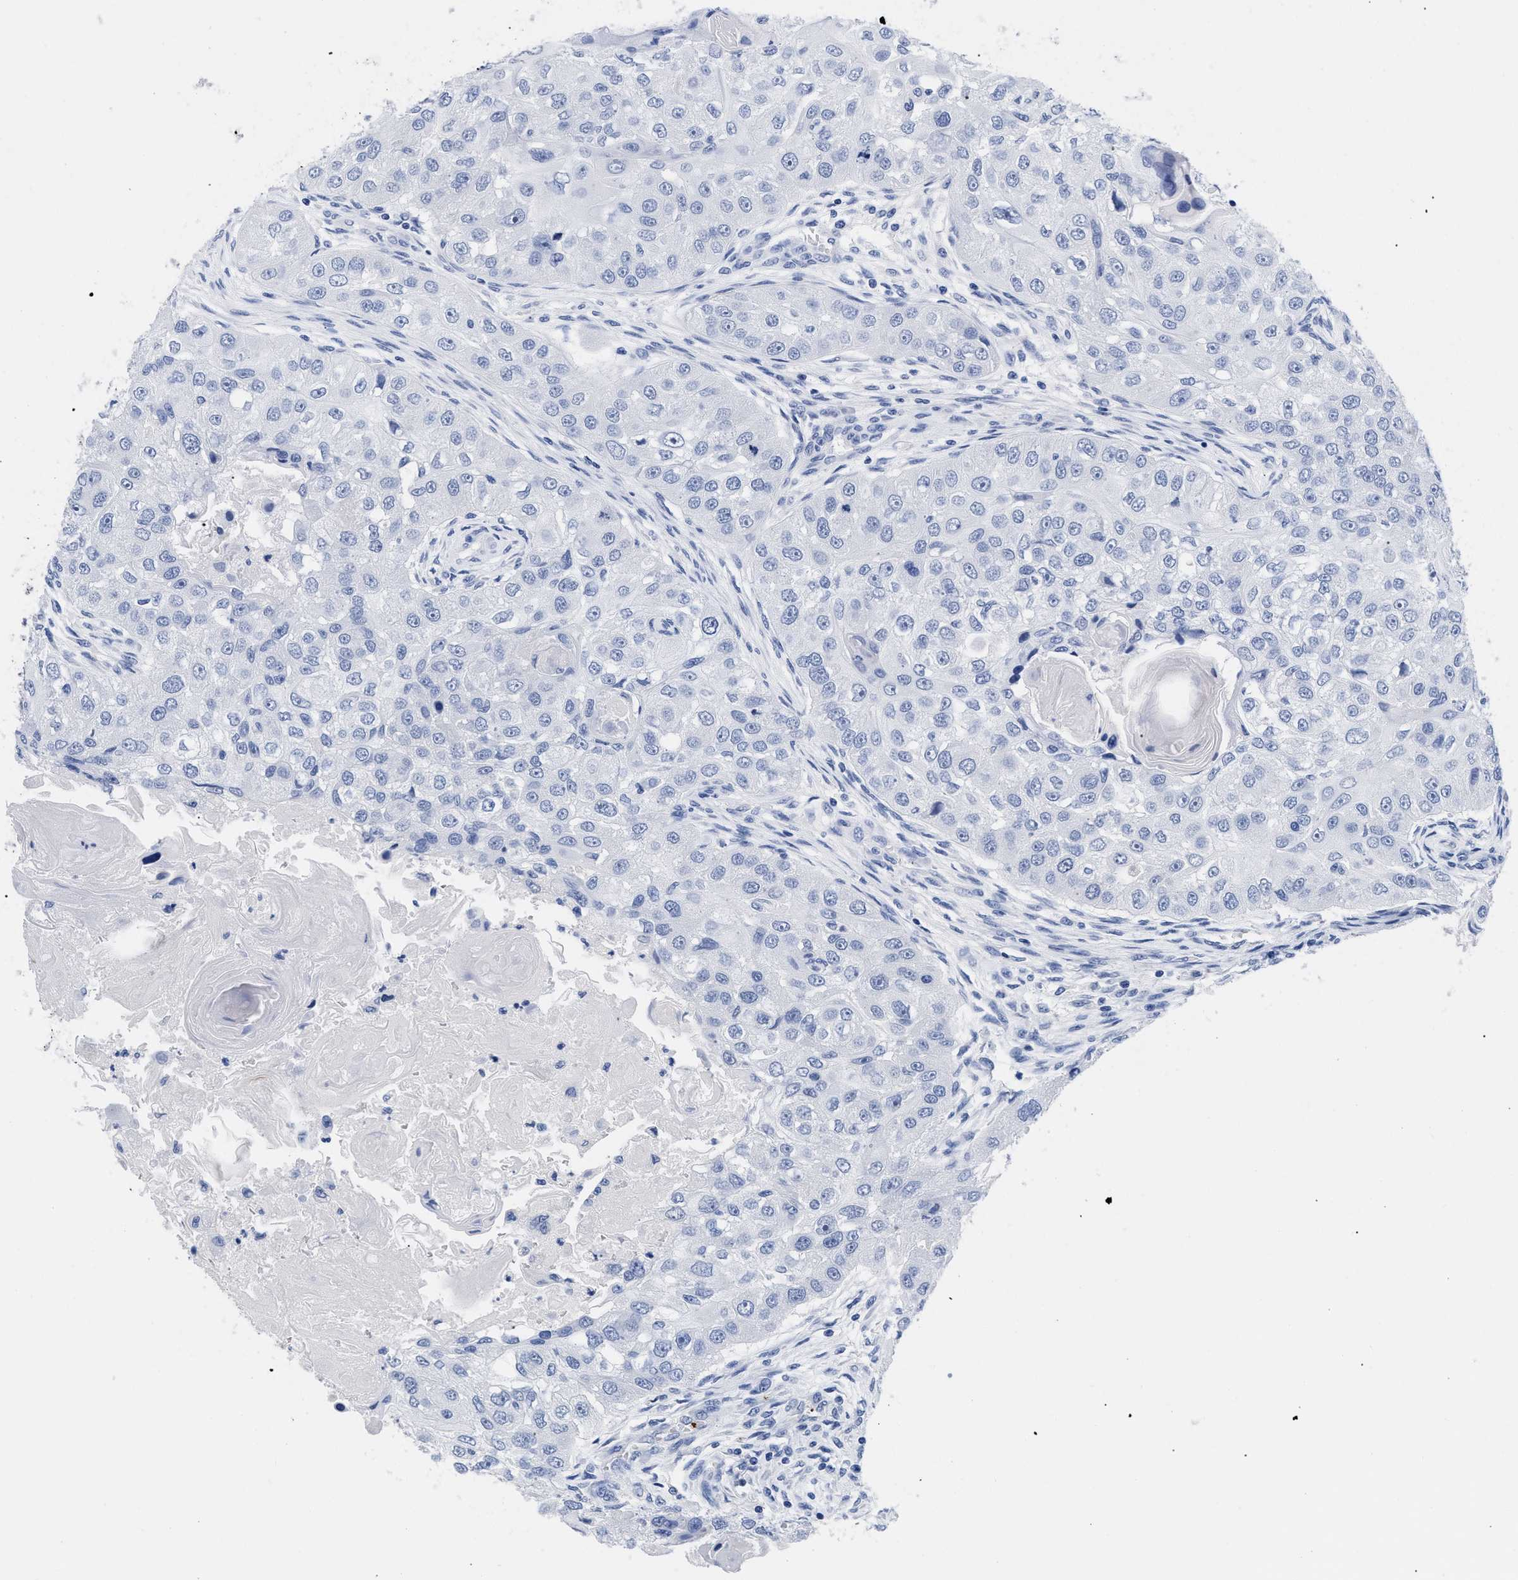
{"staining": {"intensity": "negative", "quantity": "none", "location": "none"}, "tissue": "head and neck cancer", "cell_type": "Tumor cells", "image_type": "cancer", "snomed": [{"axis": "morphology", "description": "Normal tissue, NOS"}, {"axis": "morphology", "description": "Squamous cell carcinoma, NOS"}, {"axis": "topography", "description": "Skeletal muscle"}, {"axis": "topography", "description": "Head-Neck"}], "caption": "Tumor cells show no significant protein staining in head and neck cancer (squamous cell carcinoma). (Brightfield microscopy of DAB (3,3'-diaminobenzidine) IHC at high magnification).", "gene": "TREML1", "patient": {"sex": "male", "age": 51}}